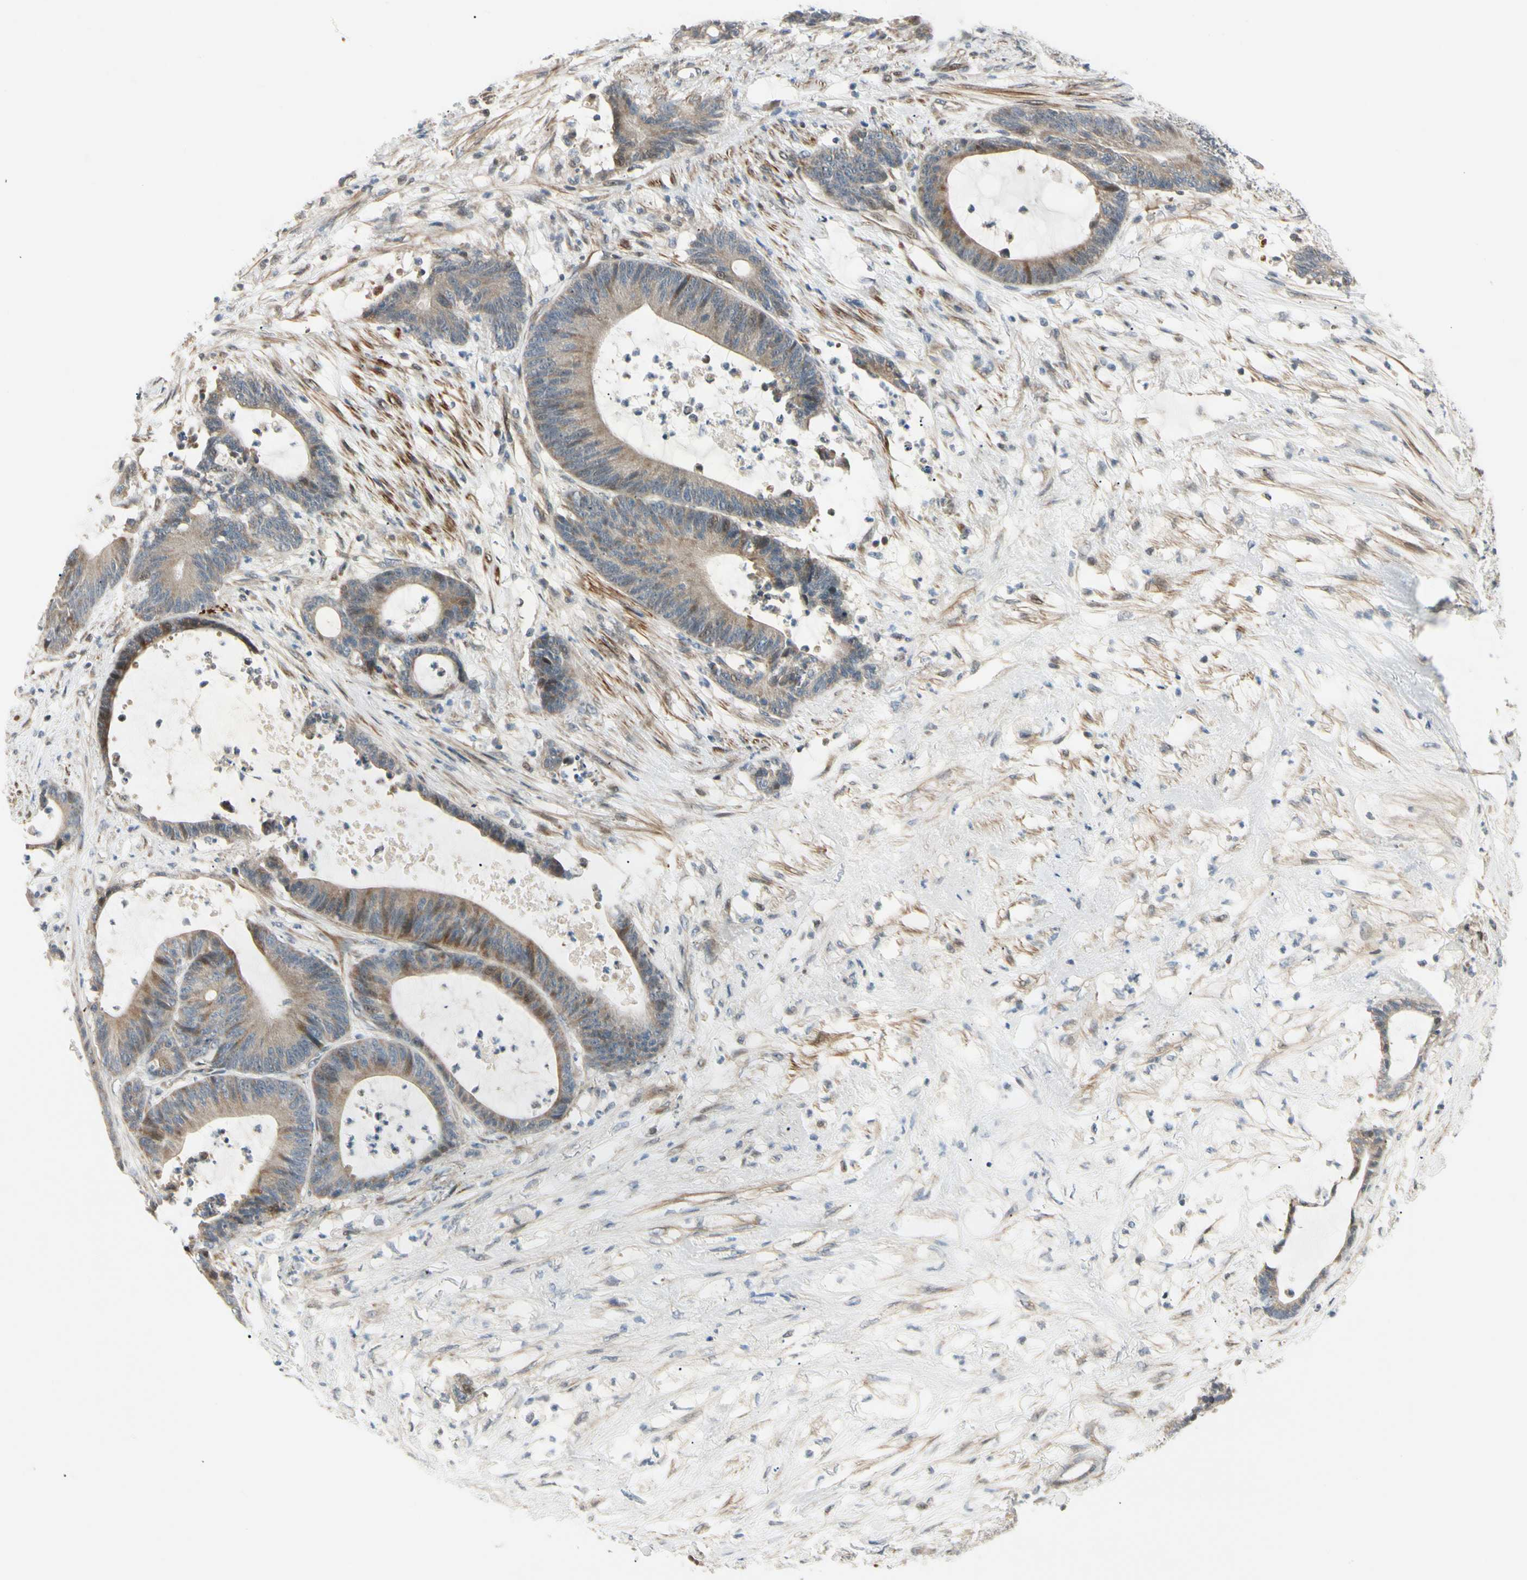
{"staining": {"intensity": "weak", "quantity": ">75%", "location": "cytoplasmic/membranous"}, "tissue": "colorectal cancer", "cell_type": "Tumor cells", "image_type": "cancer", "snomed": [{"axis": "morphology", "description": "Adenocarcinoma, NOS"}, {"axis": "topography", "description": "Colon"}], "caption": "Immunohistochemistry (IHC) photomicrograph of human colorectal adenocarcinoma stained for a protein (brown), which demonstrates low levels of weak cytoplasmic/membranous positivity in about >75% of tumor cells.", "gene": "P4HA3", "patient": {"sex": "female", "age": 84}}